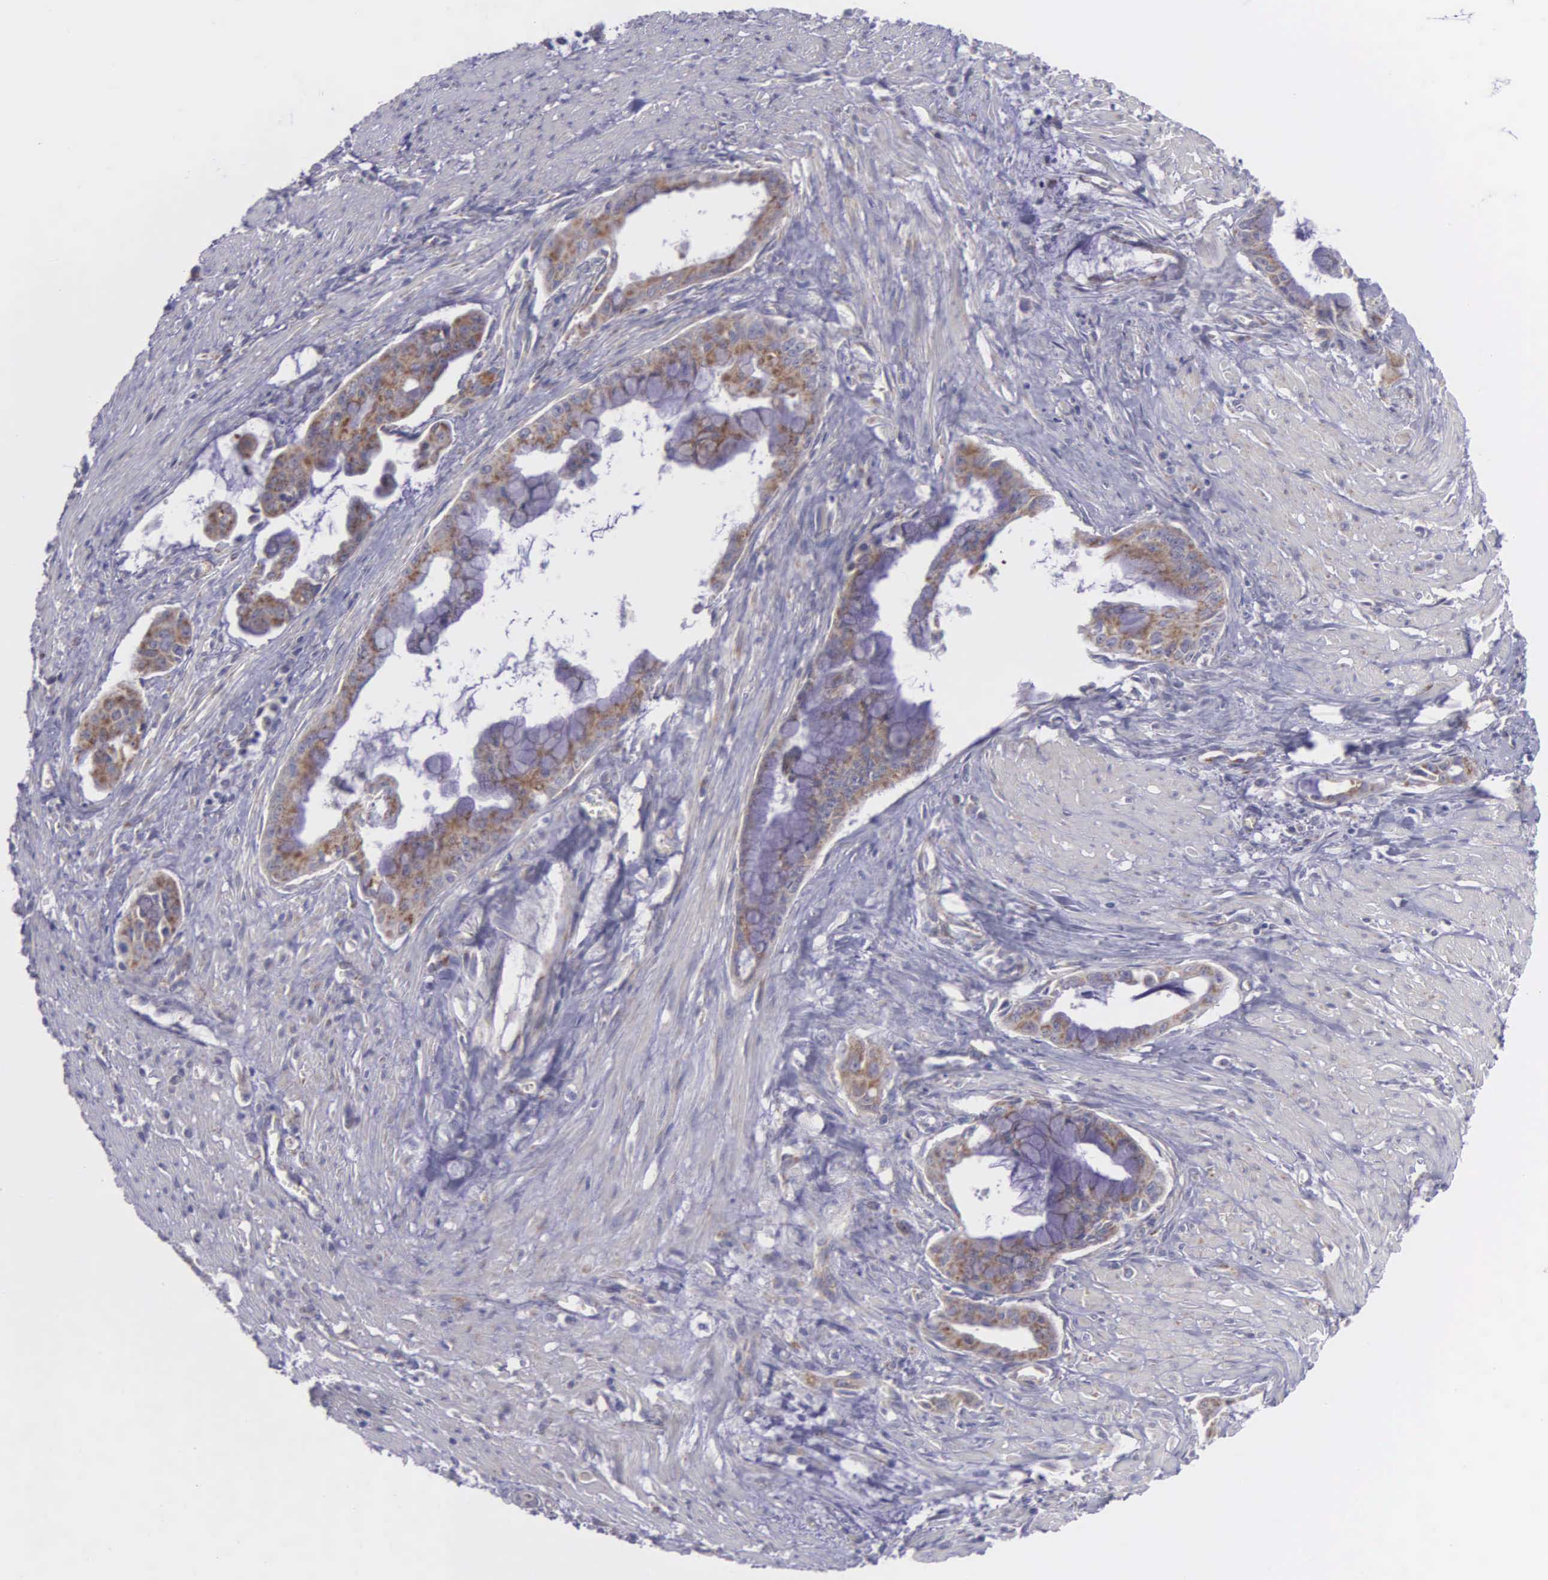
{"staining": {"intensity": "moderate", "quantity": "25%-75%", "location": "cytoplasmic/membranous"}, "tissue": "pancreatic cancer", "cell_type": "Tumor cells", "image_type": "cancer", "snomed": [{"axis": "morphology", "description": "Adenocarcinoma, NOS"}, {"axis": "topography", "description": "Pancreas"}], "caption": "The micrograph exhibits immunohistochemical staining of adenocarcinoma (pancreatic). There is moderate cytoplasmic/membranous staining is appreciated in approximately 25%-75% of tumor cells.", "gene": "SYNJ2BP", "patient": {"sex": "male", "age": 59}}